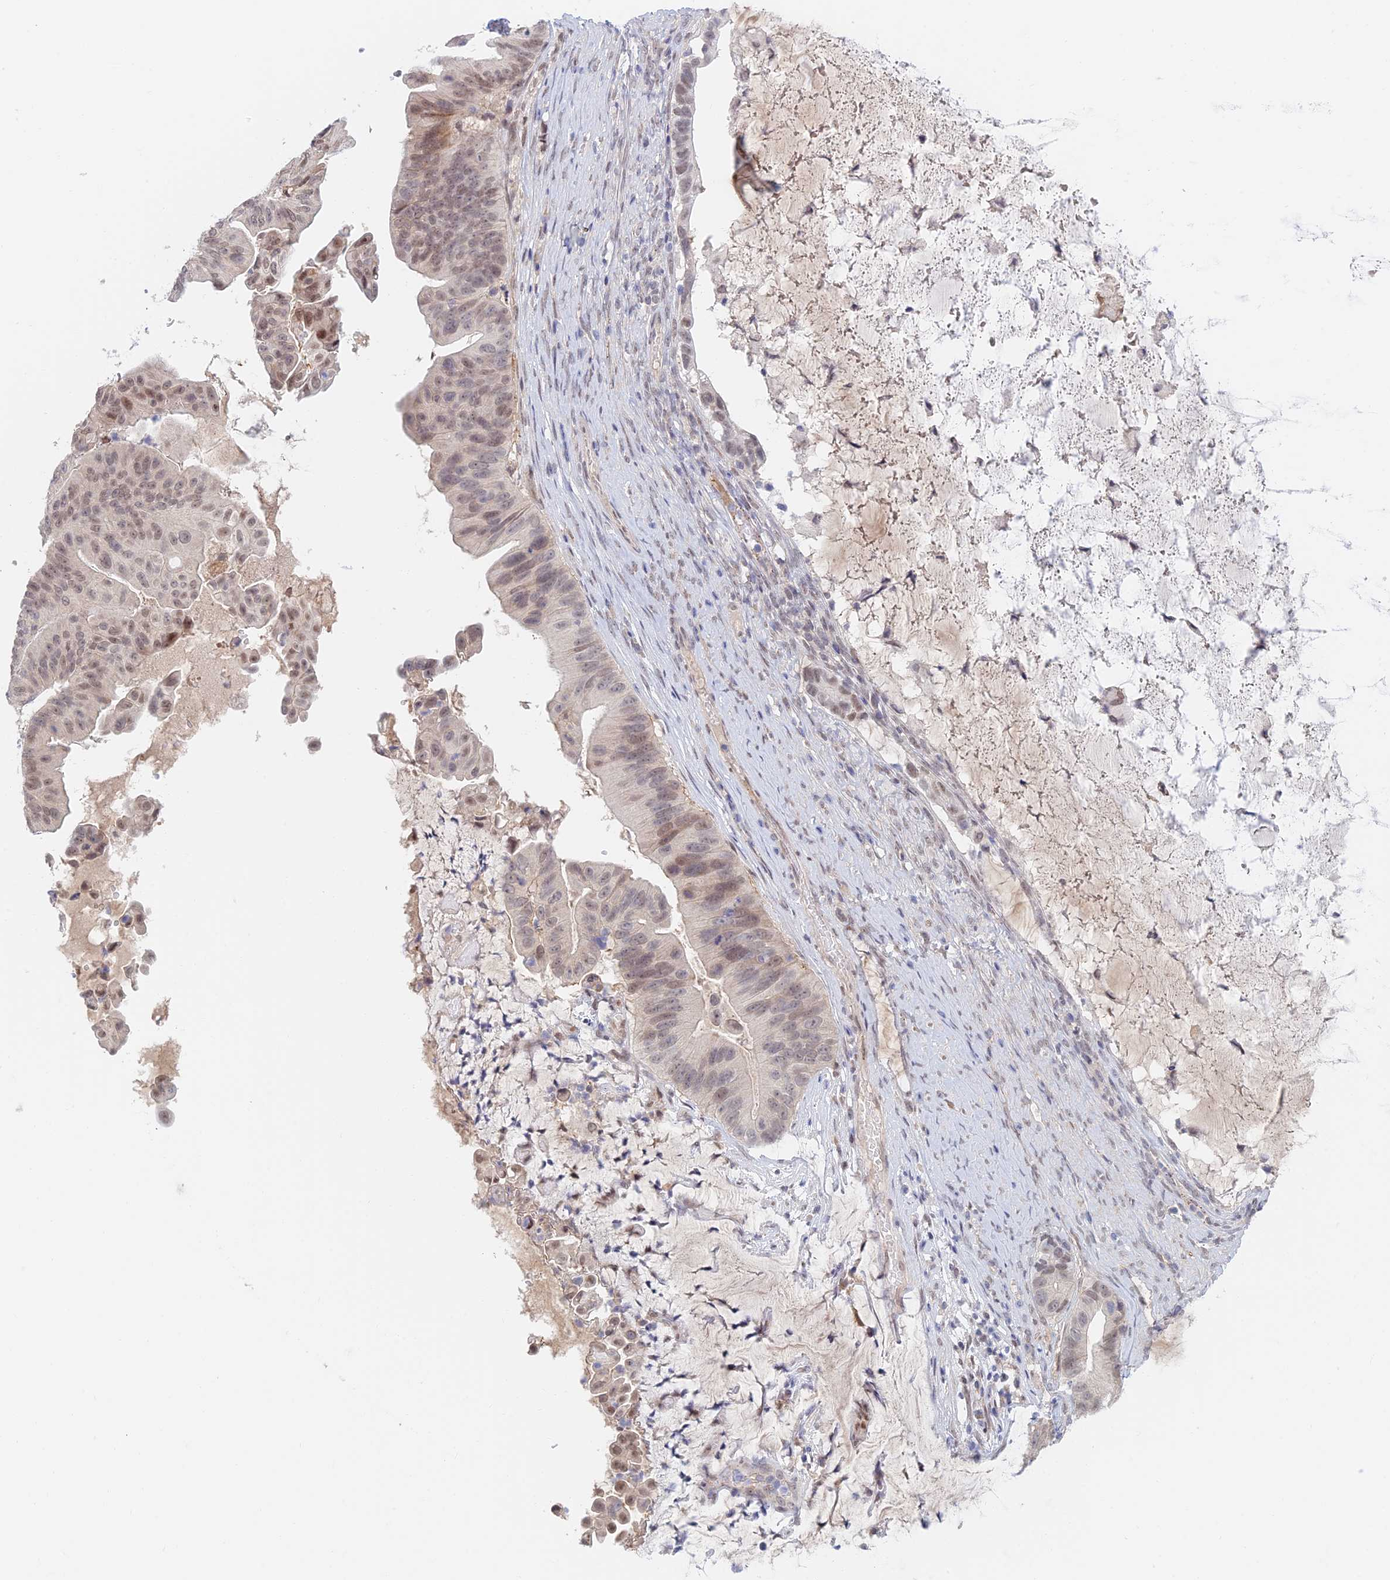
{"staining": {"intensity": "weak", "quantity": "25%-75%", "location": "cytoplasmic/membranous,nuclear"}, "tissue": "ovarian cancer", "cell_type": "Tumor cells", "image_type": "cancer", "snomed": [{"axis": "morphology", "description": "Cystadenocarcinoma, mucinous, NOS"}, {"axis": "topography", "description": "Ovary"}], "caption": "DAB (3,3'-diaminobenzidine) immunohistochemical staining of mucinous cystadenocarcinoma (ovarian) demonstrates weak cytoplasmic/membranous and nuclear protein staining in approximately 25%-75% of tumor cells.", "gene": "ZUP1", "patient": {"sex": "female", "age": 61}}